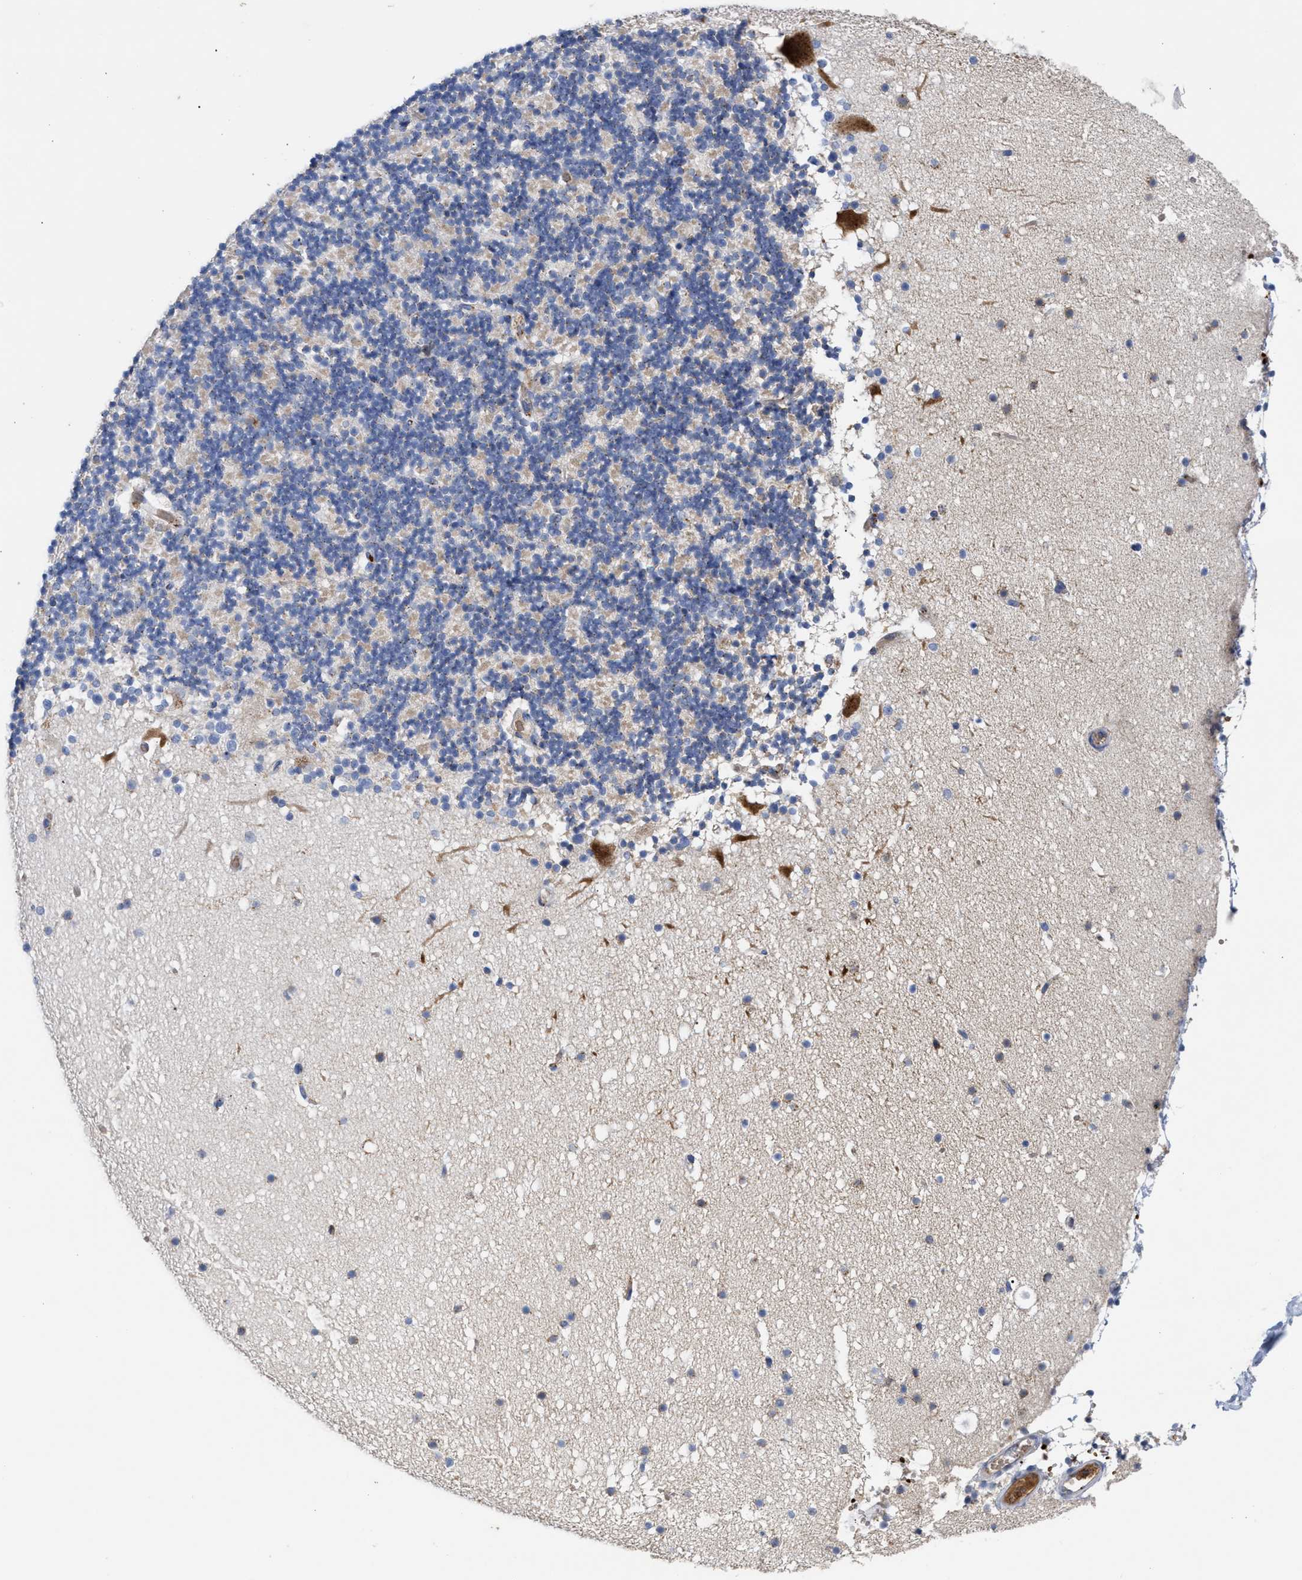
{"staining": {"intensity": "moderate", "quantity": "<25%", "location": "cytoplasmic/membranous"}, "tissue": "cerebellum", "cell_type": "Cells in granular layer", "image_type": "normal", "snomed": [{"axis": "morphology", "description": "Normal tissue, NOS"}, {"axis": "topography", "description": "Cerebellum"}], "caption": "Unremarkable cerebellum displays moderate cytoplasmic/membranous expression in approximately <25% of cells in granular layer.", "gene": "CCL2", "patient": {"sex": "male", "age": 57}}